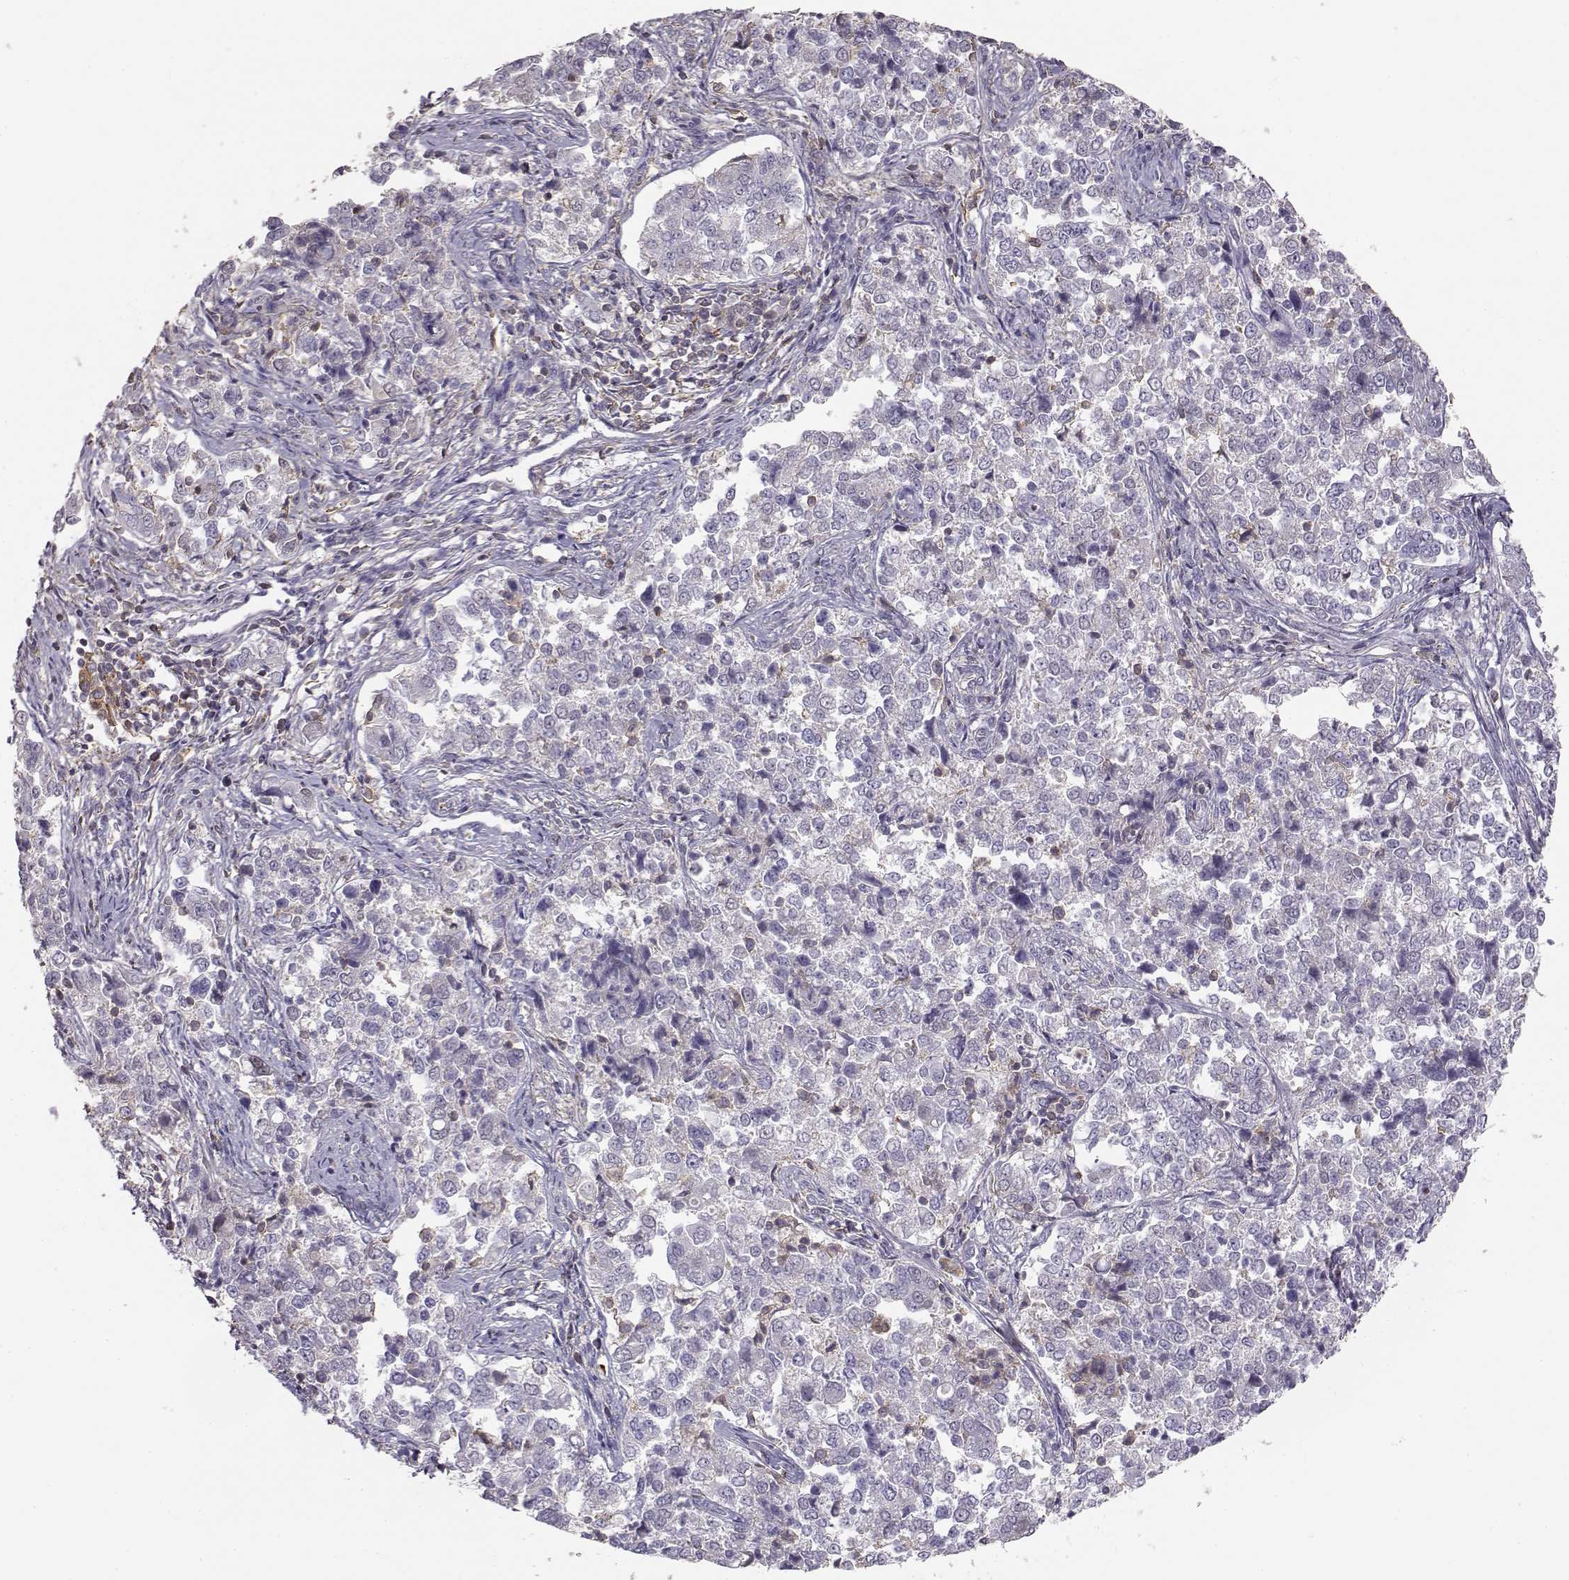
{"staining": {"intensity": "negative", "quantity": "none", "location": "none"}, "tissue": "endometrial cancer", "cell_type": "Tumor cells", "image_type": "cancer", "snomed": [{"axis": "morphology", "description": "Adenocarcinoma, NOS"}, {"axis": "topography", "description": "Endometrium"}], "caption": "There is no significant staining in tumor cells of endometrial adenocarcinoma. The staining is performed using DAB brown chromogen with nuclei counter-stained in using hematoxylin.", "gene": "DAPL1", "patient": {"sex": "female", "age": 43}}